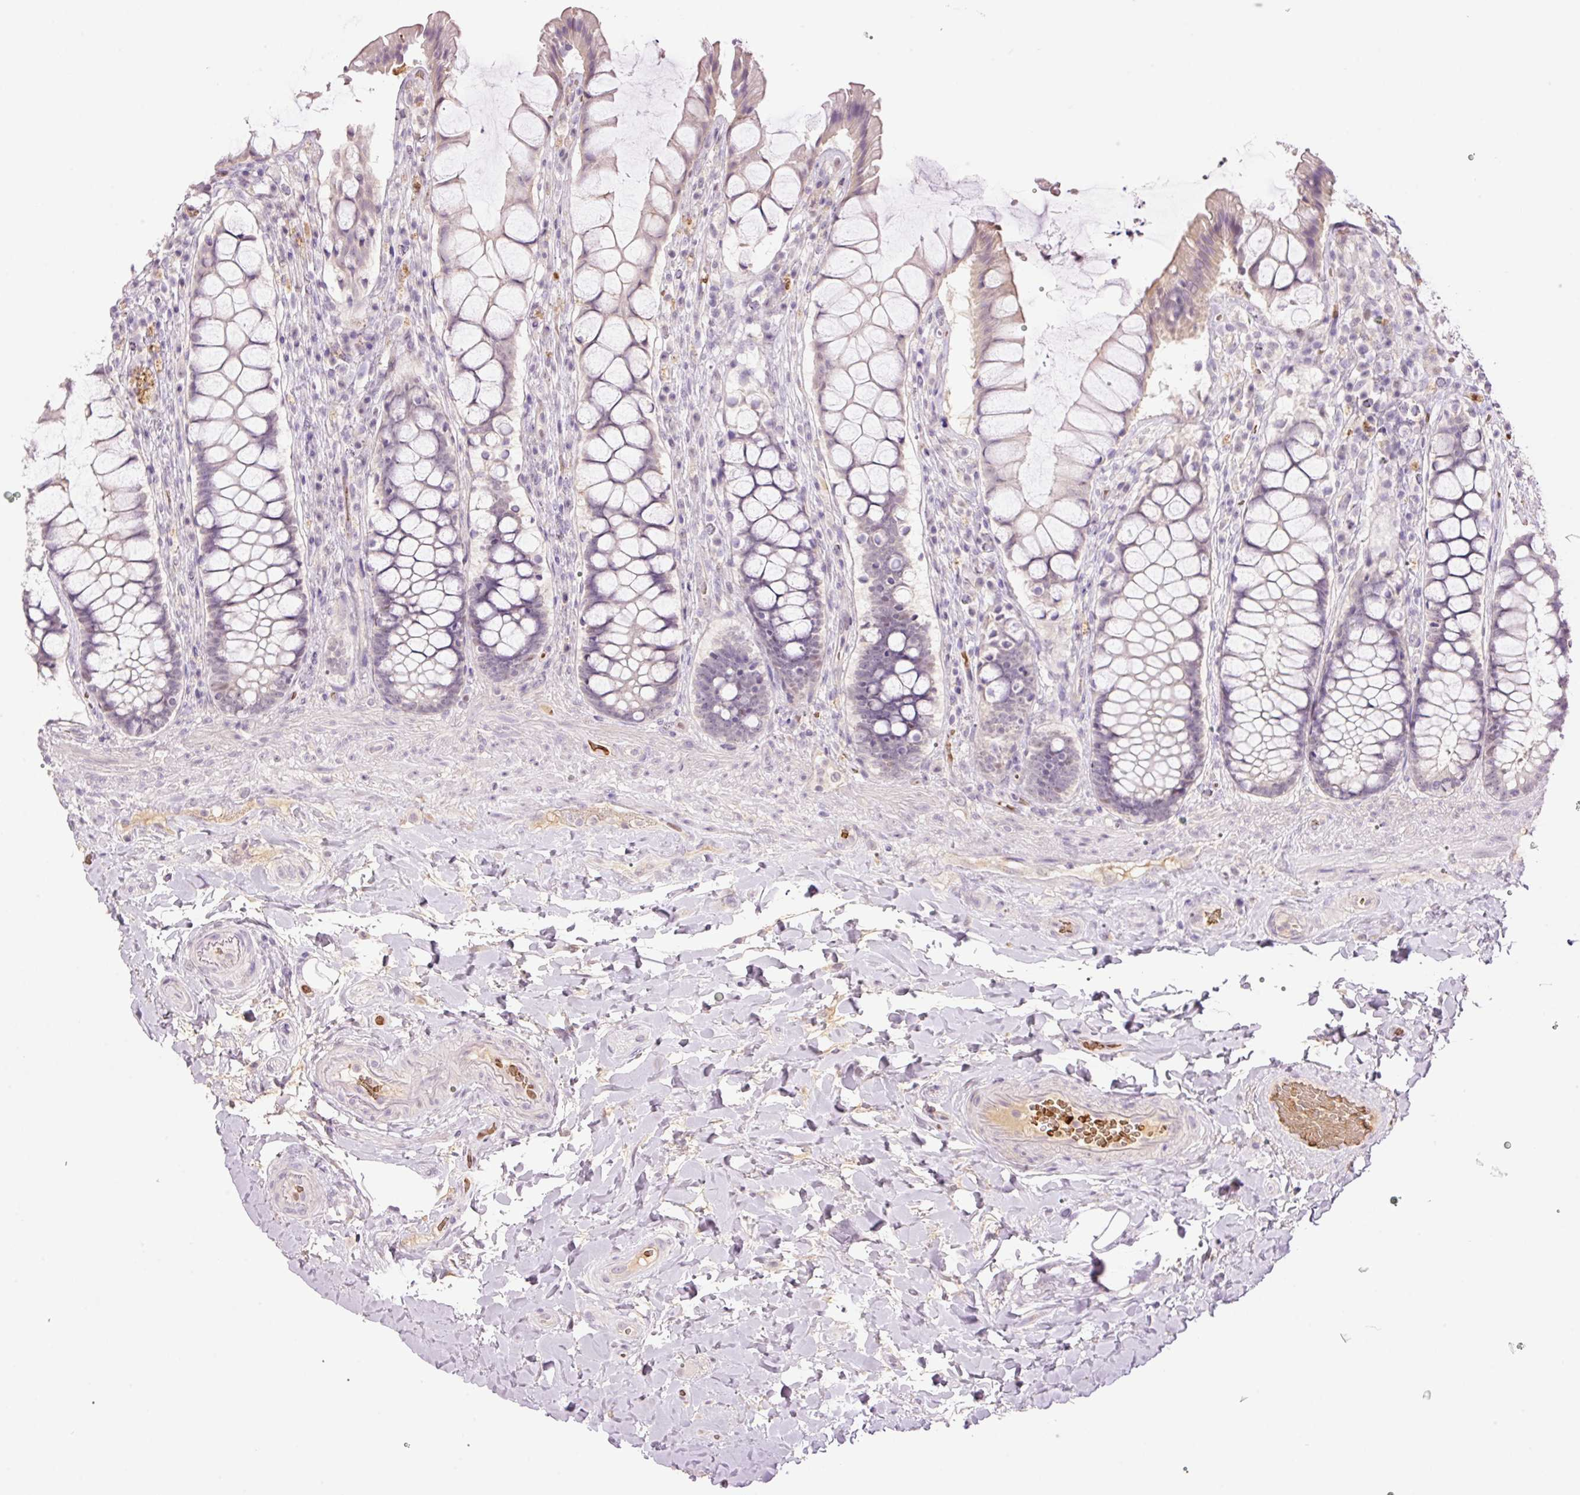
{"staining": {"intensity": "negative", "quantity": "none", "location": "none"}, "tissue": "rectum", "cell_type": "Glandular cells", "image_type": "normal", "snomed": [{"axis": "morphology", "description": "Normal tissue, NOS"}, {"axis": "topography", "description": "Rectum"}], "caption": "Glandular cells are negative for protein expression in unremarkable human rectum. (Brightfield microscopy of DAB (3,3'-diaminobenzidine) immunohistochemistry at high magnification).", "gene": "LY6G6D", "patient": {"sex": "female", "age": 58}}